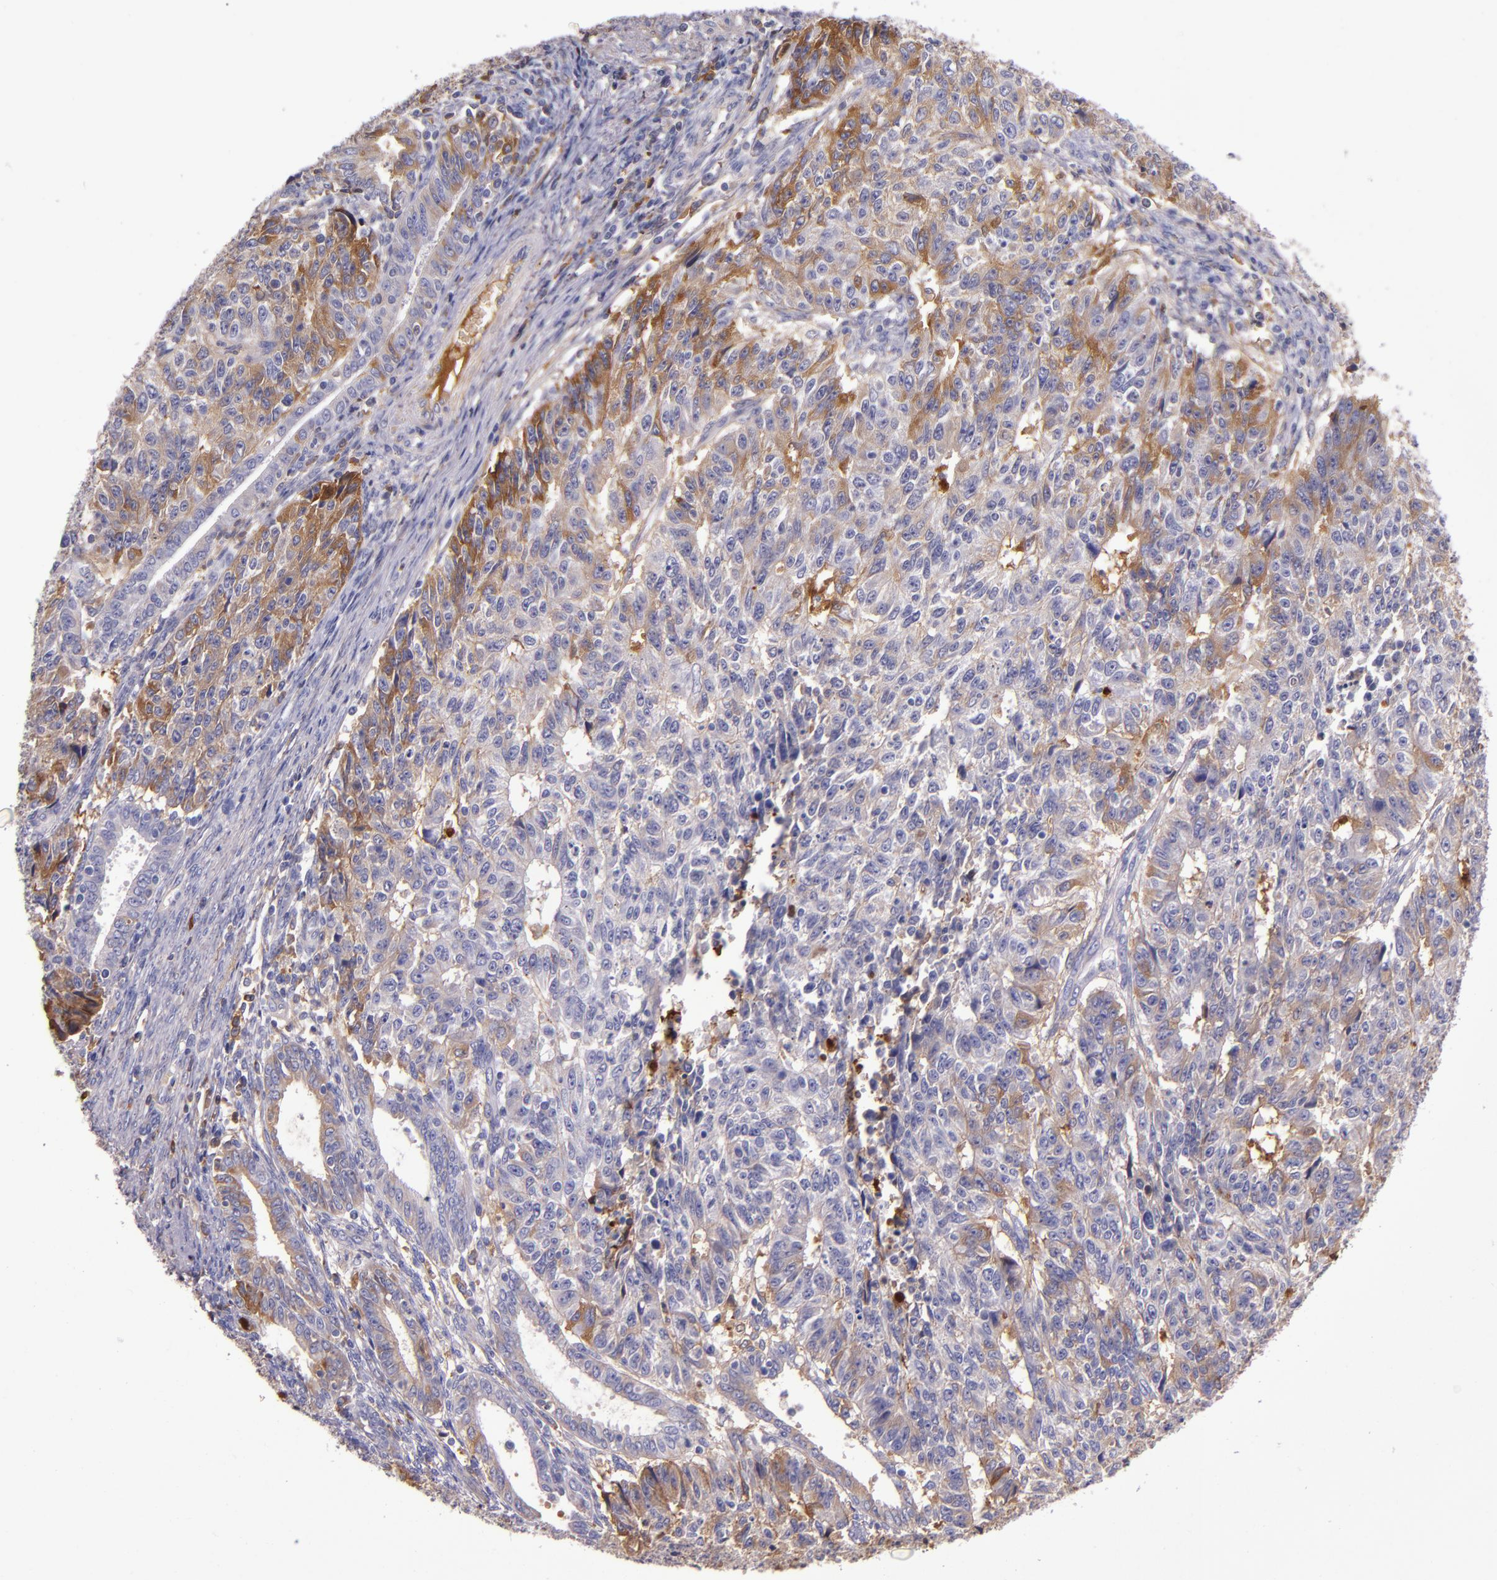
{"staining": {"intensity": "moderate", "quantity": "25%-75%", "location": "cytoplasmic/membranous"}, "tissue": "endometrial cancer", "cell_type": "Tumor cells", "image_type": "cancer", "snomed": [{"axis": "morphology", "description": "Adenocarcinoma, NOS"}, {"axis": "topography", "description": "Endometrium"}], "caption": "This is a photomicrograph of immunohistochemistry (IHC) staining of endometrial adenocarcinoma, which shows moderate positivity in the cytoplasmic/membranous of tumor cells.", "gene": "CLEC3B", "patient": {"sex": "female", "age": 42}}